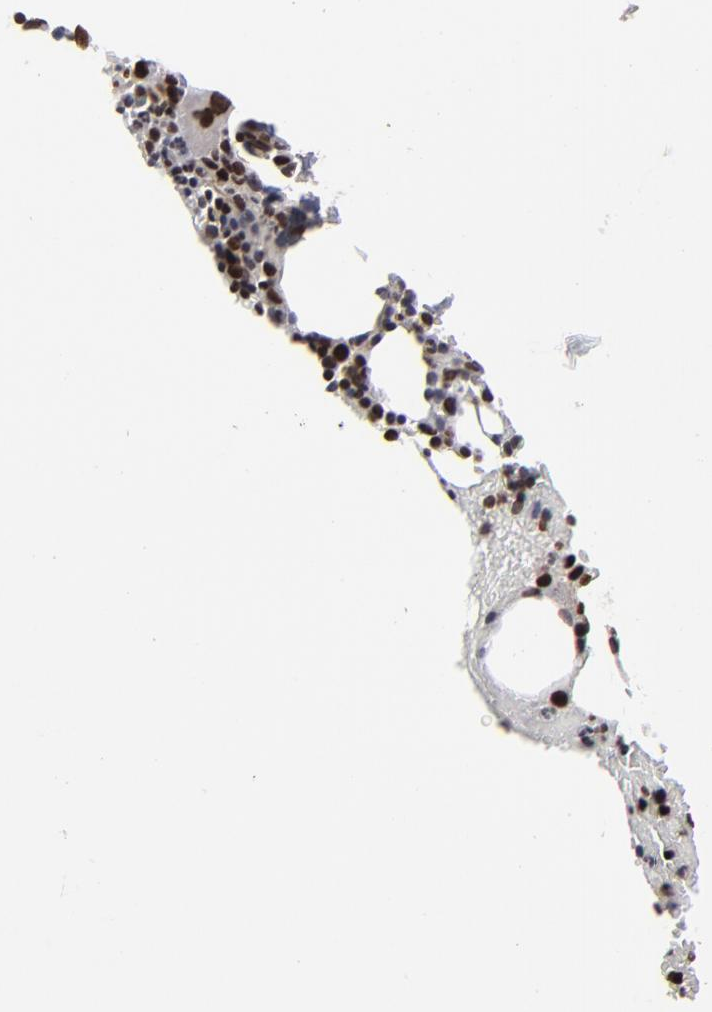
{"staining": {"intensity": "strong", "quantity": ">75%", "location": "nuclear"}, "tissue": "bone marrow", "cell_type": "Hematopoietic cells", "image_type": "normal", "snomed": [{"axis": "morphology", "description": "Normal tissue, NOS"}, {"axis": "topography", "description": "Bone marrow"}], "caption": "Hematopoietic cells show strong nuclear staining in approximately >75% of cells in unremarkable bone marrow.", "gene": "BAZ1A", "patient": {"sex": "female", "age": 84}}